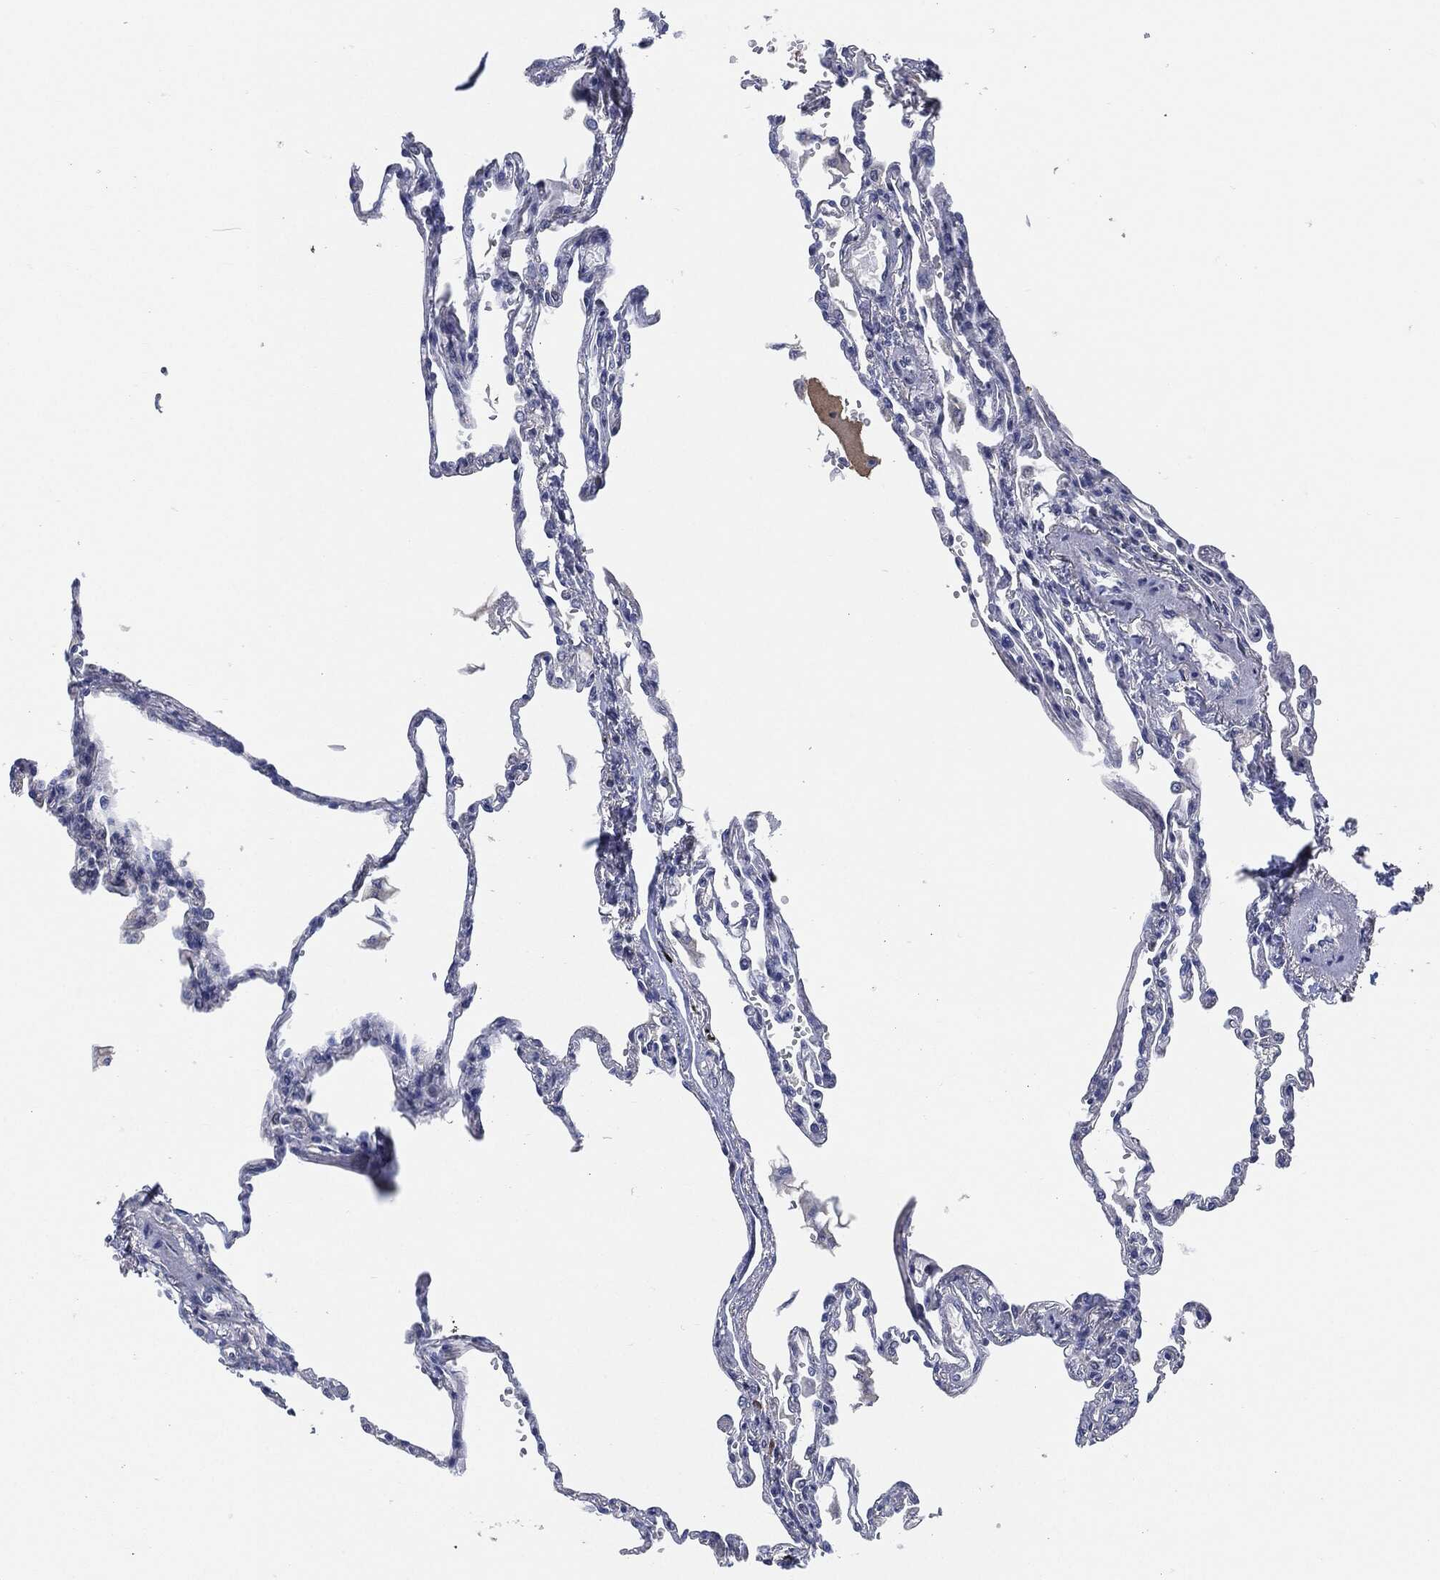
{"staining": {"intensity": "negative", "quantity": "none", "location": "none"}, "tissue": "lung", "cell_type": "Alveolar cells", "image_type": "normal", "snomed": [{"axis": "morphology", "description": "Normal tissue, NOS"}, {"axis": "topography", "description": "Lung"}], "caption": "A high-resolution photomicrograph shows immunohistochemistry staining of unremarkable lung, which demonstrates no significant staining in alveolar cells. (Brightfield microscopy of DAB (3,3'-diaminobenzidine) immunohistochemistry (IHC) at high magnification).", "gene": "CD27", "patient": {"sex": "male", "age": 78}}